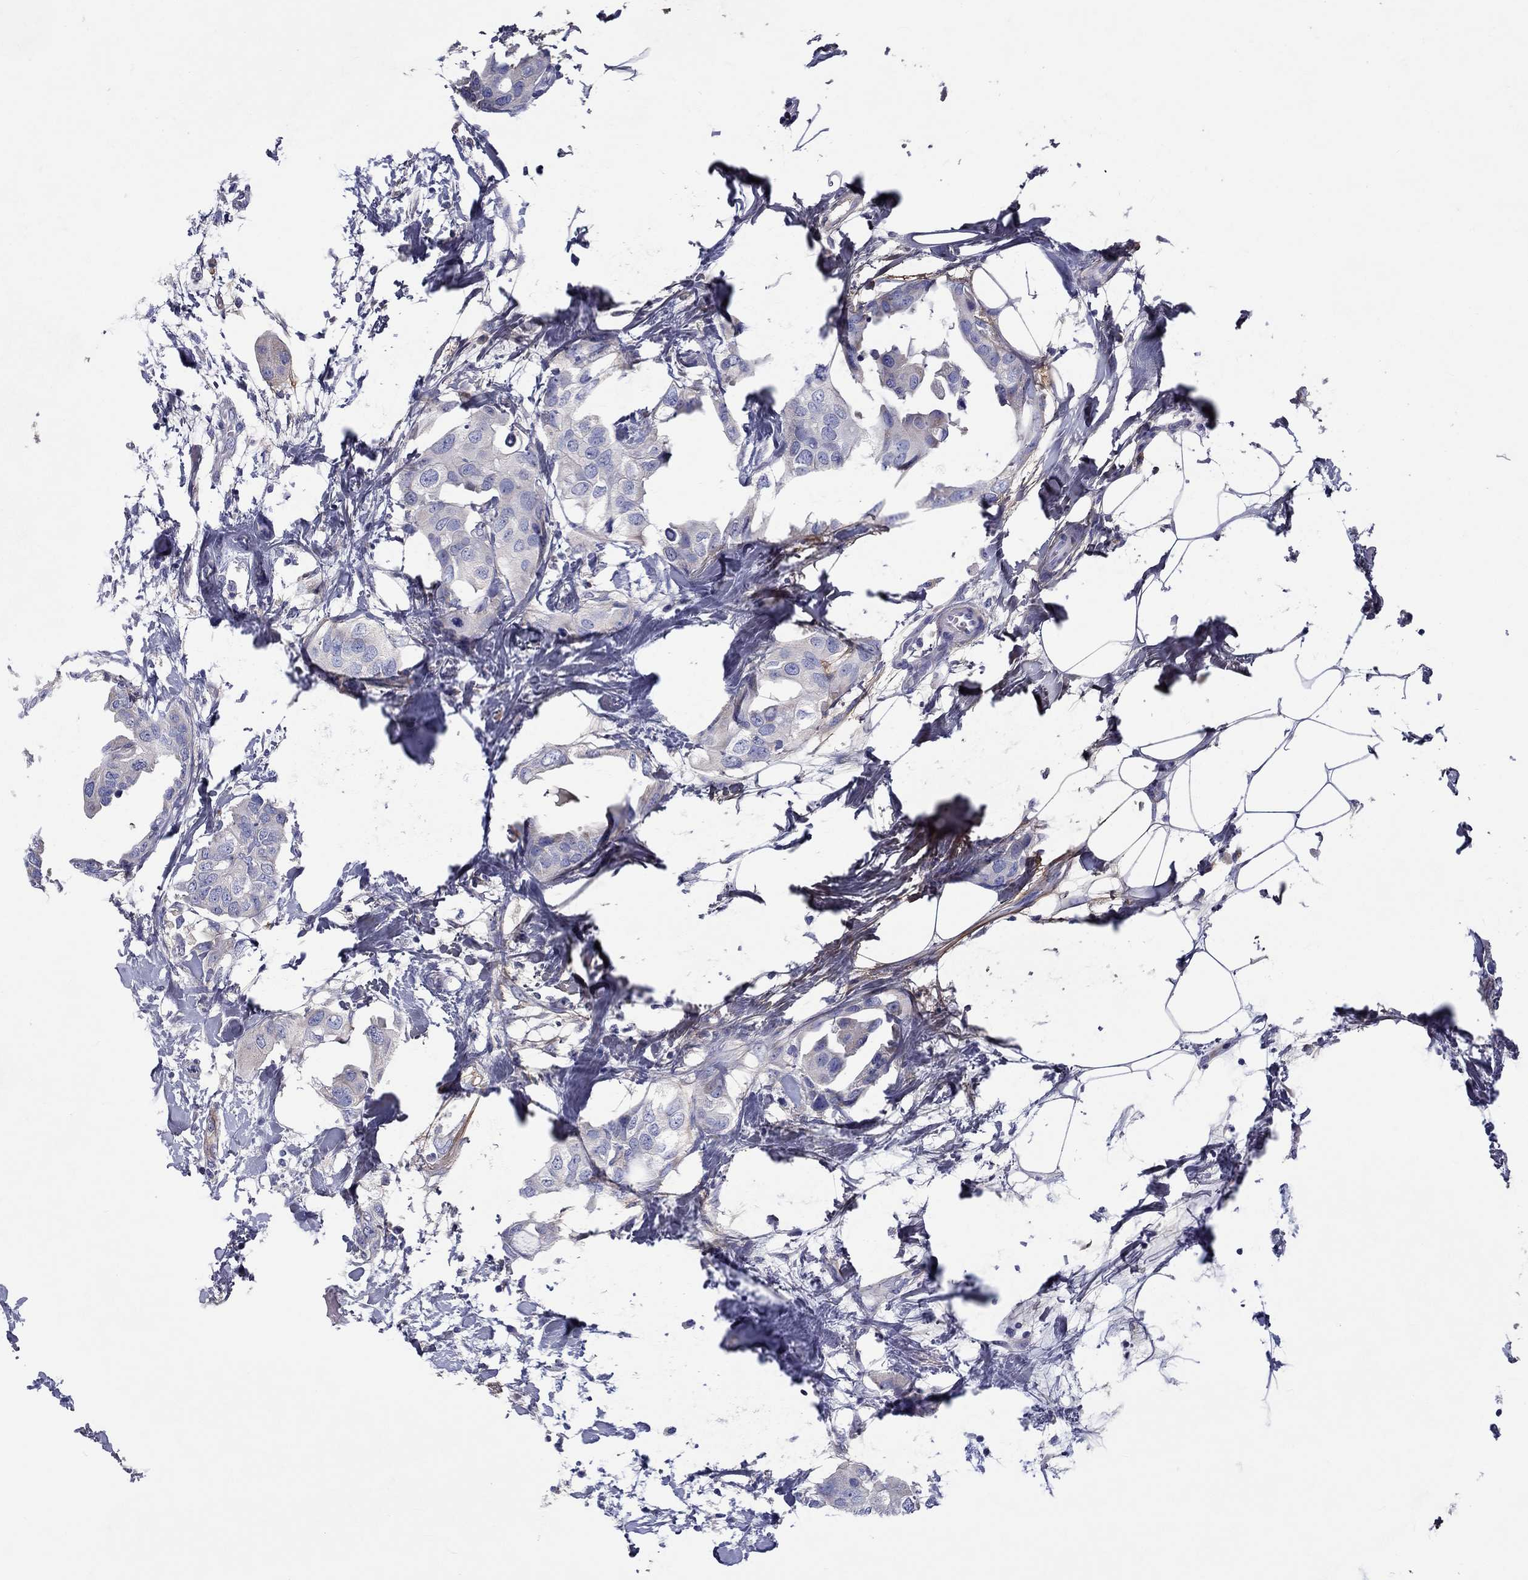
{"staining": {"intensity": "negative", "quantity": "none", "location": "none"}, "tissue": "breast cancer", "cell_type": "Tumor cells", "image_type": "cancer", "snomed": [{"axis": "morphology", "description": "Normal tissue, NOS"}, {"axis": "morphology", "description": "Duct carcinoma"}, {"axis": "topography", "description": "Breast"}], "caption": "Breast cancer was stained to show a protein in brown. There is no significant expression in tumor cells.", "gene": "TGFBI", "patient": {"sex": "female", "age": 40}}